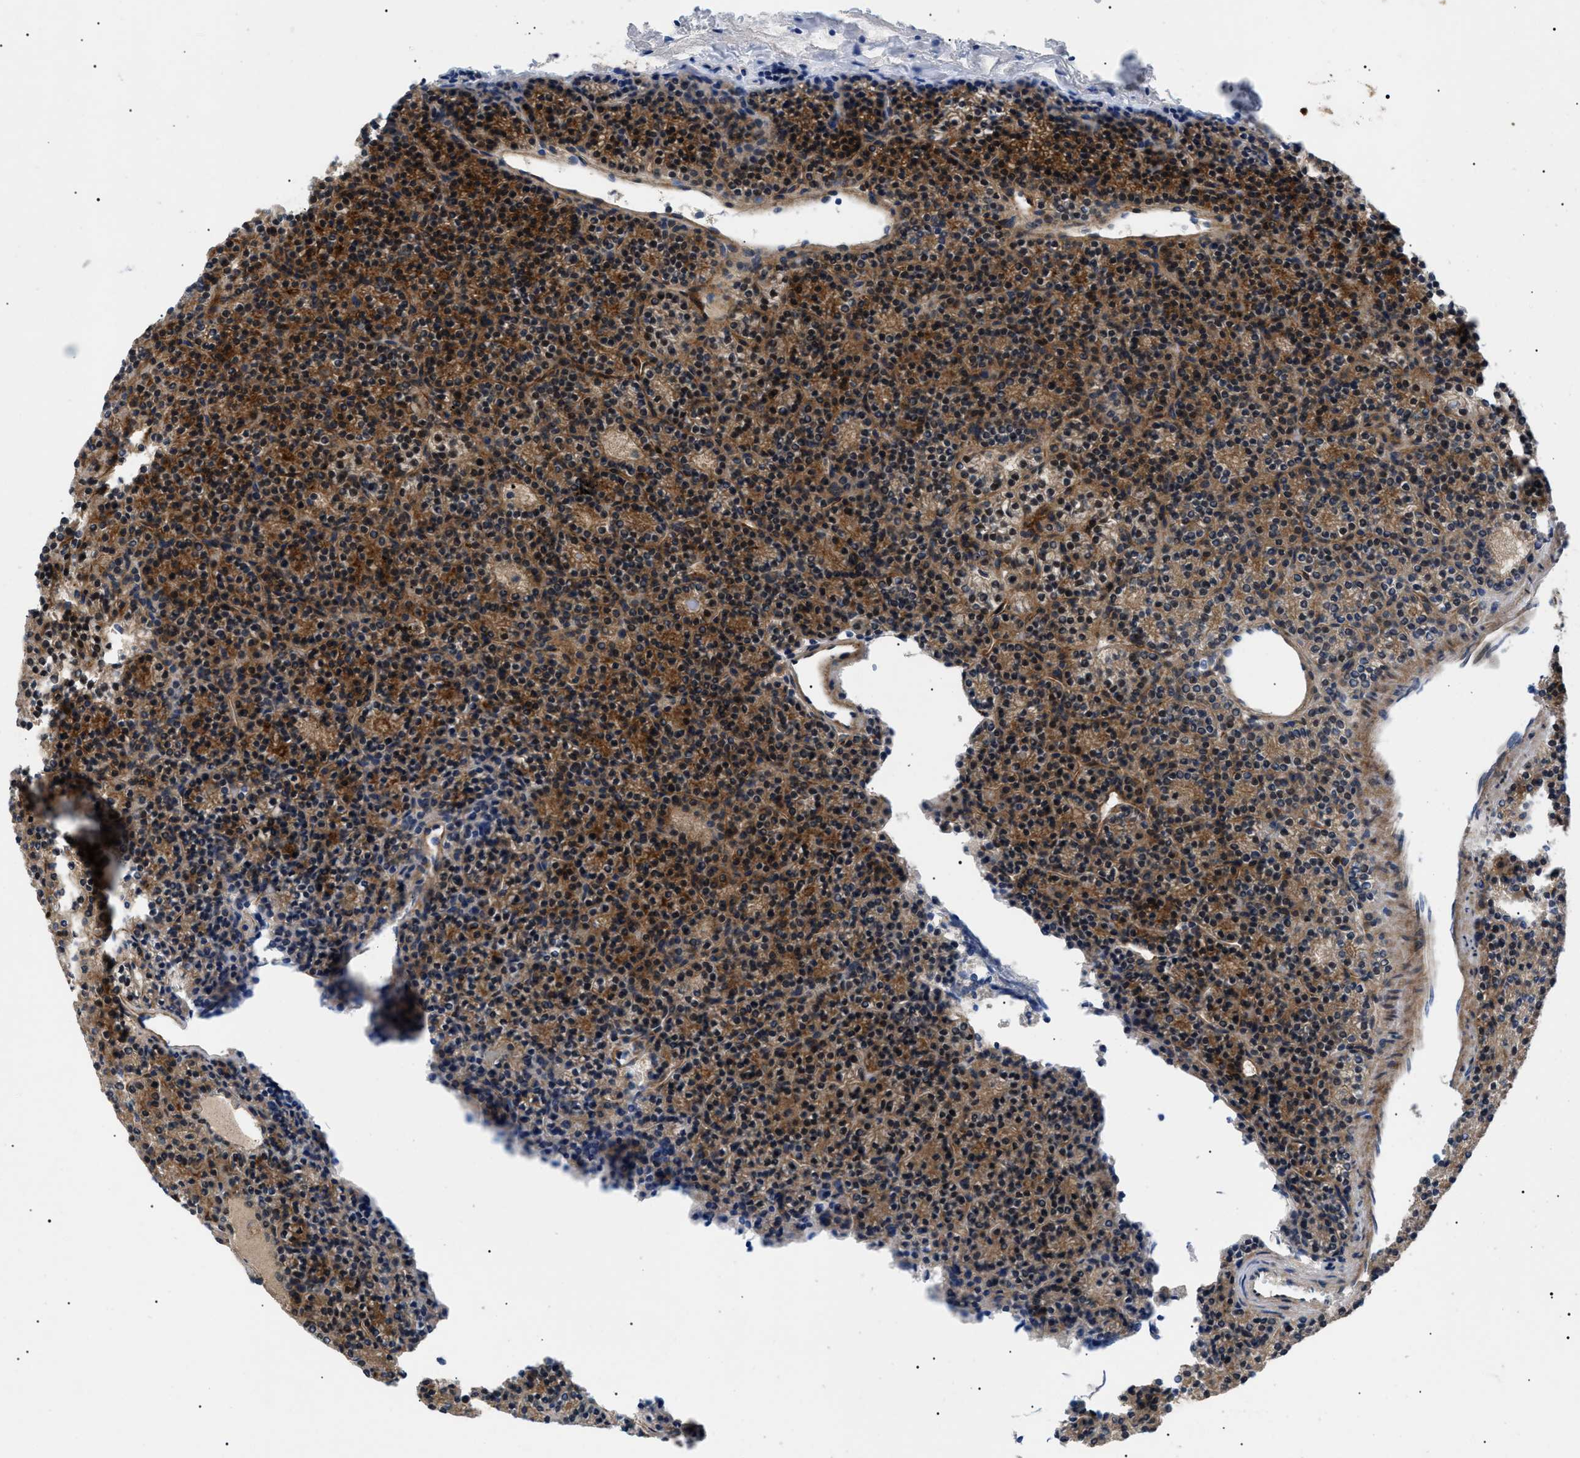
{"staining": {"intensity": "strong", "quantity": ">75%", "location": "cytoplasmic/membranous"}, "tissue": "parathyroid gland", "cell_type": "Glandular cells", "image_type": "normal", "snomed": [{"axis": "morphology", "description": "Normal tissue, NOS"}, {"axis": "morphology", "description": "Adenoma, NOS"}, {"axis": "topography", "description": "Parathyroid gland"}], "caption": "The histopathology image exhibits a brown stain indicating the presence of a protein in the cytoplasmic/membranous of glandular cells in parathyroid gland.", "gene": "CRCP", "patient": {"sex": "female", "age": 64}}